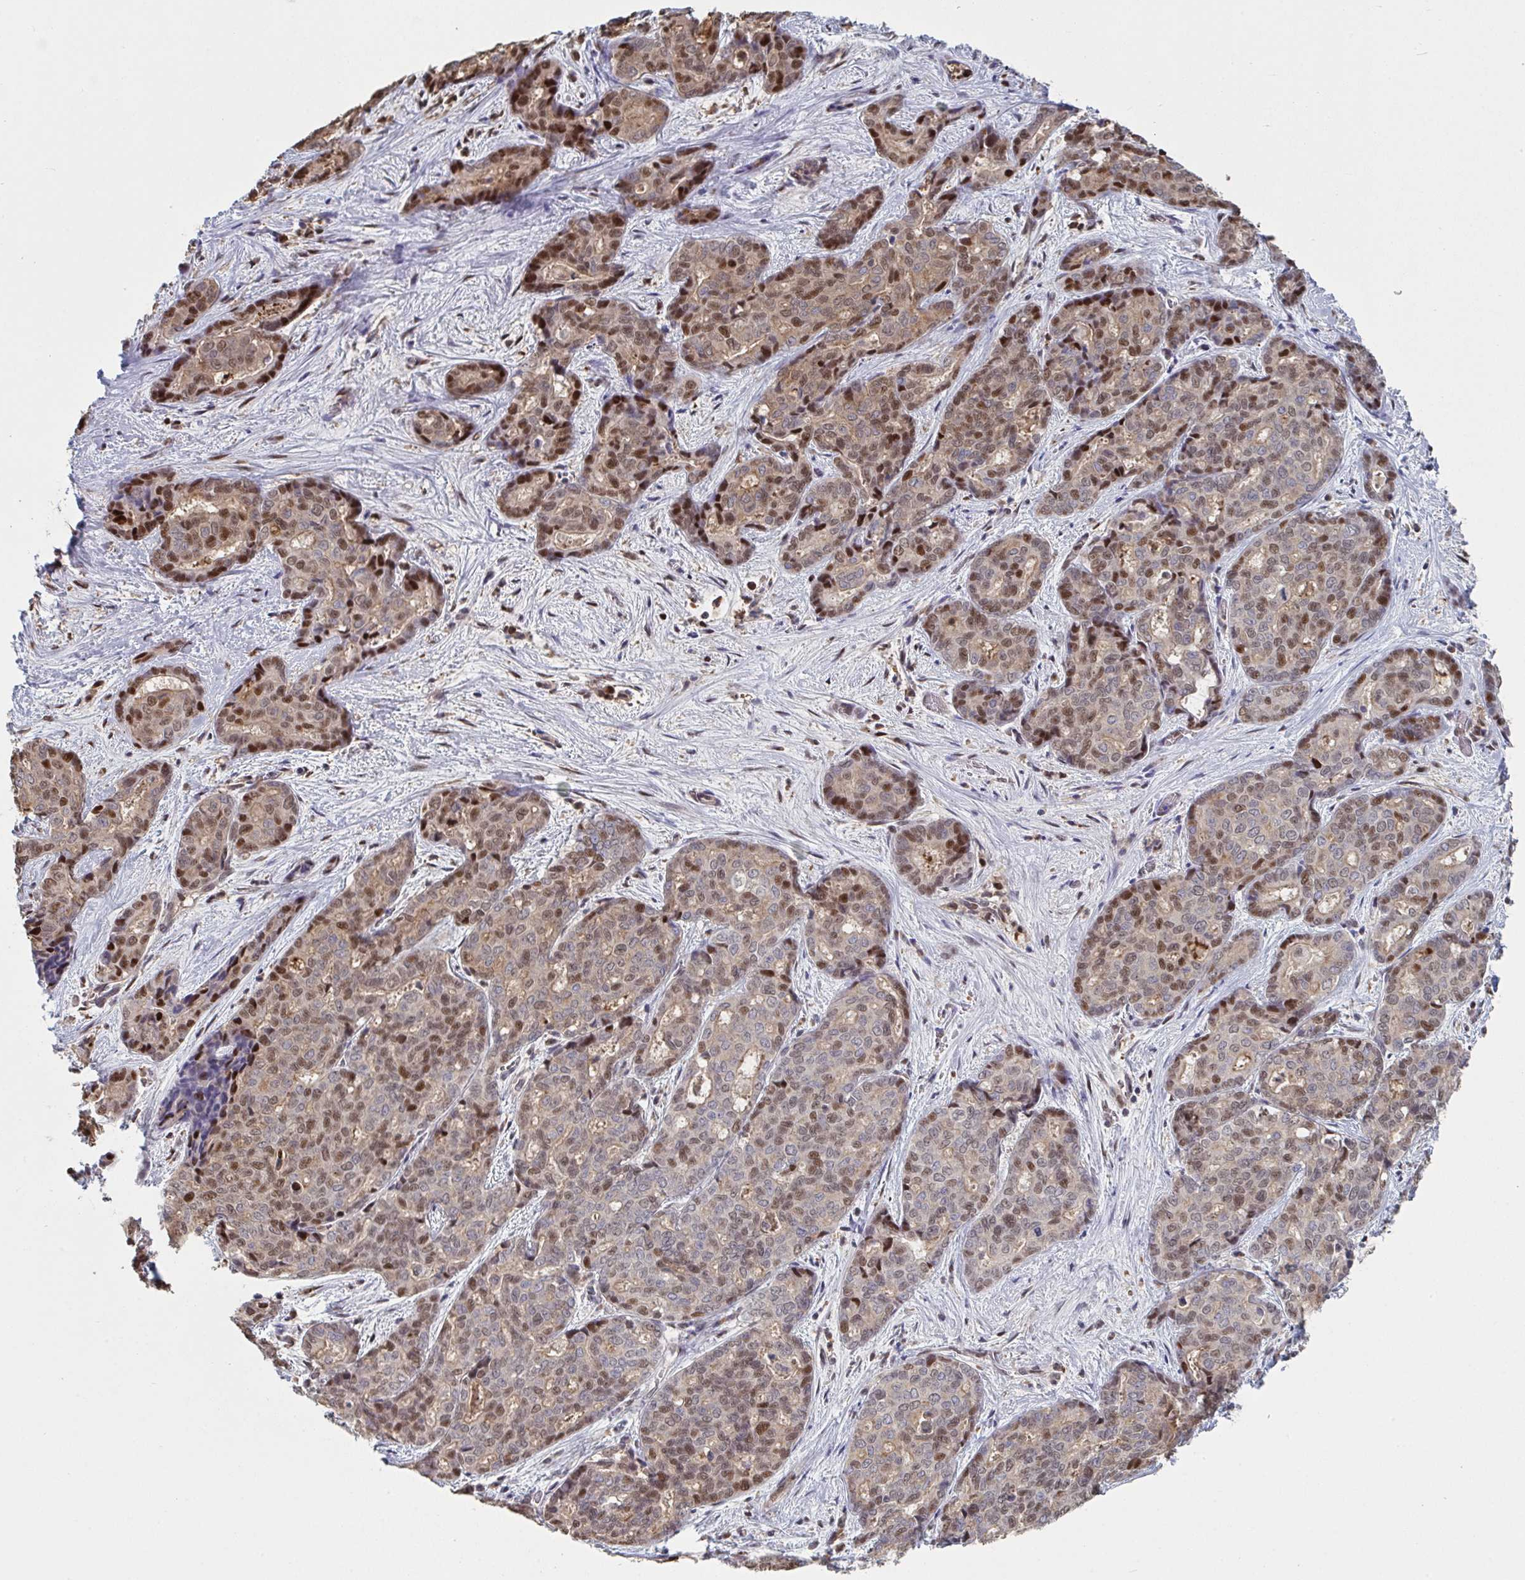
{"staining": {"intensity": "moderate", "quantity": "25%-75%", "location": "nuclear"}, "tissue": "liver cancer", "cell_type": "Tumor cells", "image_type": "cancer", "snomed": [{"axis": "morphology", "description": "Cholangiocarcinoma"}, {"axis": "topography", "description": "Liver"}], "caption": "IHC of human cholangiocarcinoma (liver) demonstrates medium levels of moderate nuclear positivity in approximately 25%-75% of tumor cells.", "gene": "ACD", "patient": {"sex": "female", "age": 64}}